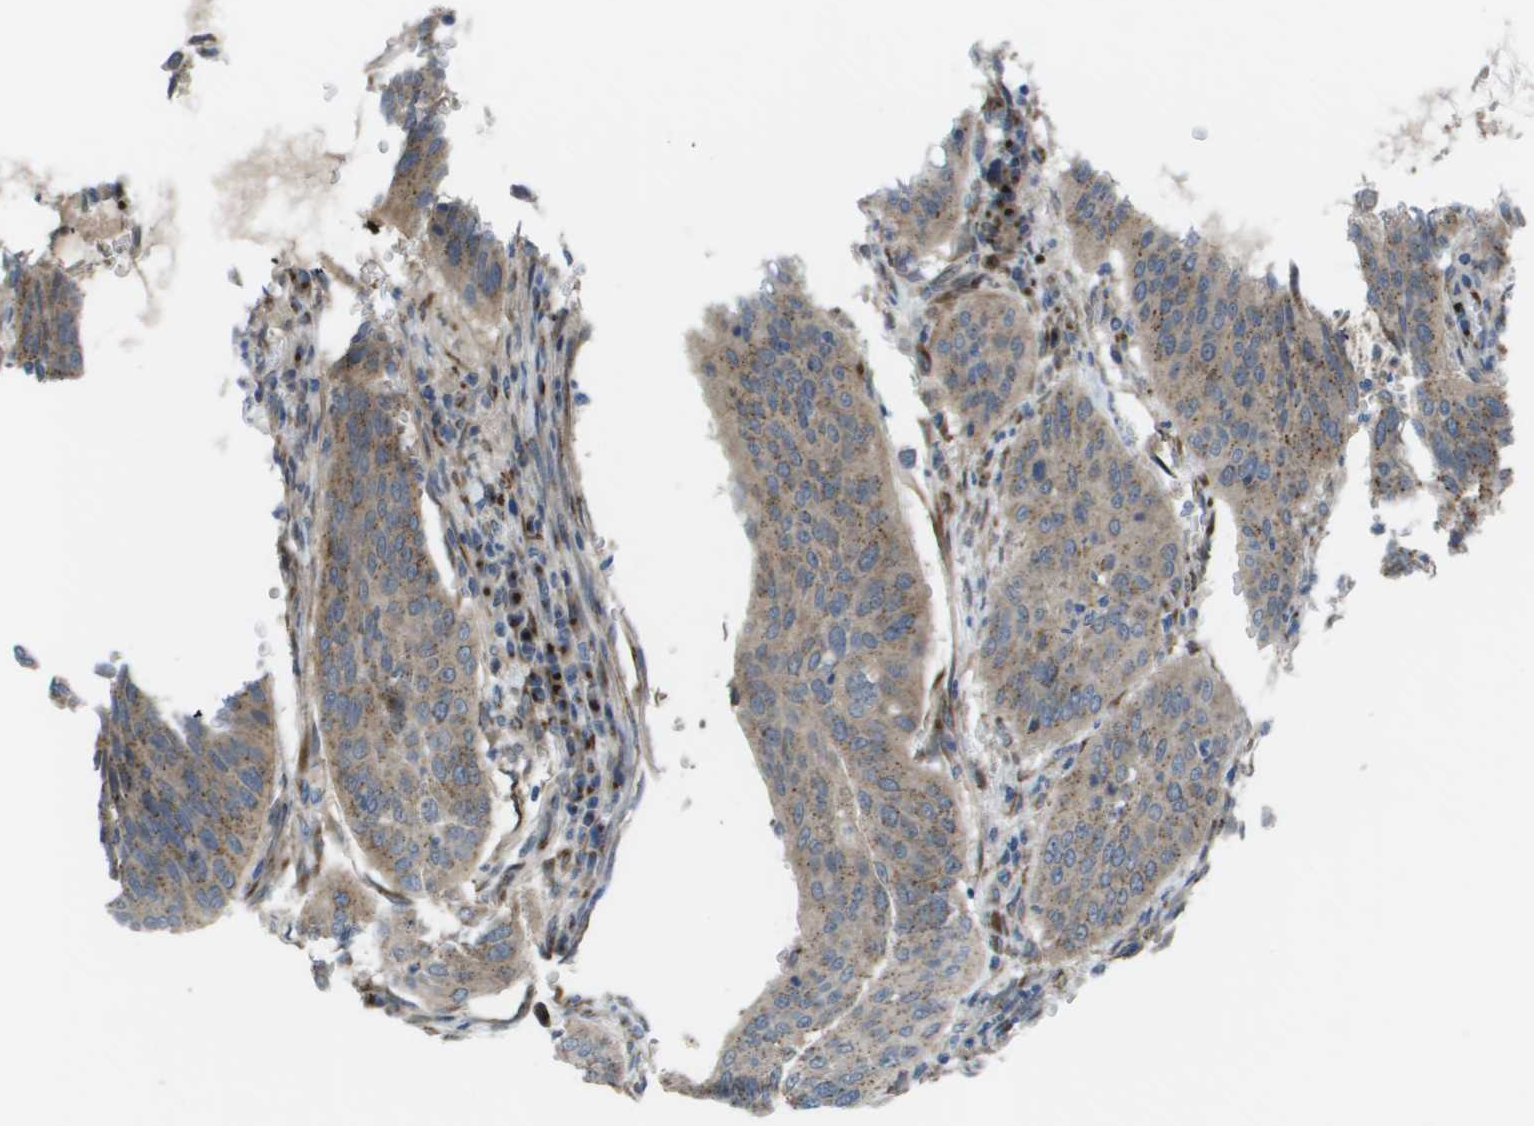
{"staining": {"intensity": "moderate", "quantity": ">75%", "location": "cytoplasmic/membranous"}, "tissue": "cervical cancer", "cell_type": "Tumor cells", "image_type": "cancer", "snomed": [{"axis": "morphology", "description": "Normal tissue, NOS"}, {"axis": "morphology", "description": "Squamous cell carcinoma, NOS"}, {"axis": "topography", "description": "Cervix"}], "caption": "About >75% of tumor cells in cervical cancer (squamous cell carcinoma) exhibit moderate cytoplasmic/membranous protein positivity as visualized by brown immunohistochemical staining.", "gene": "QSOX2", "patient": {"sex": "female", "age": 39}}